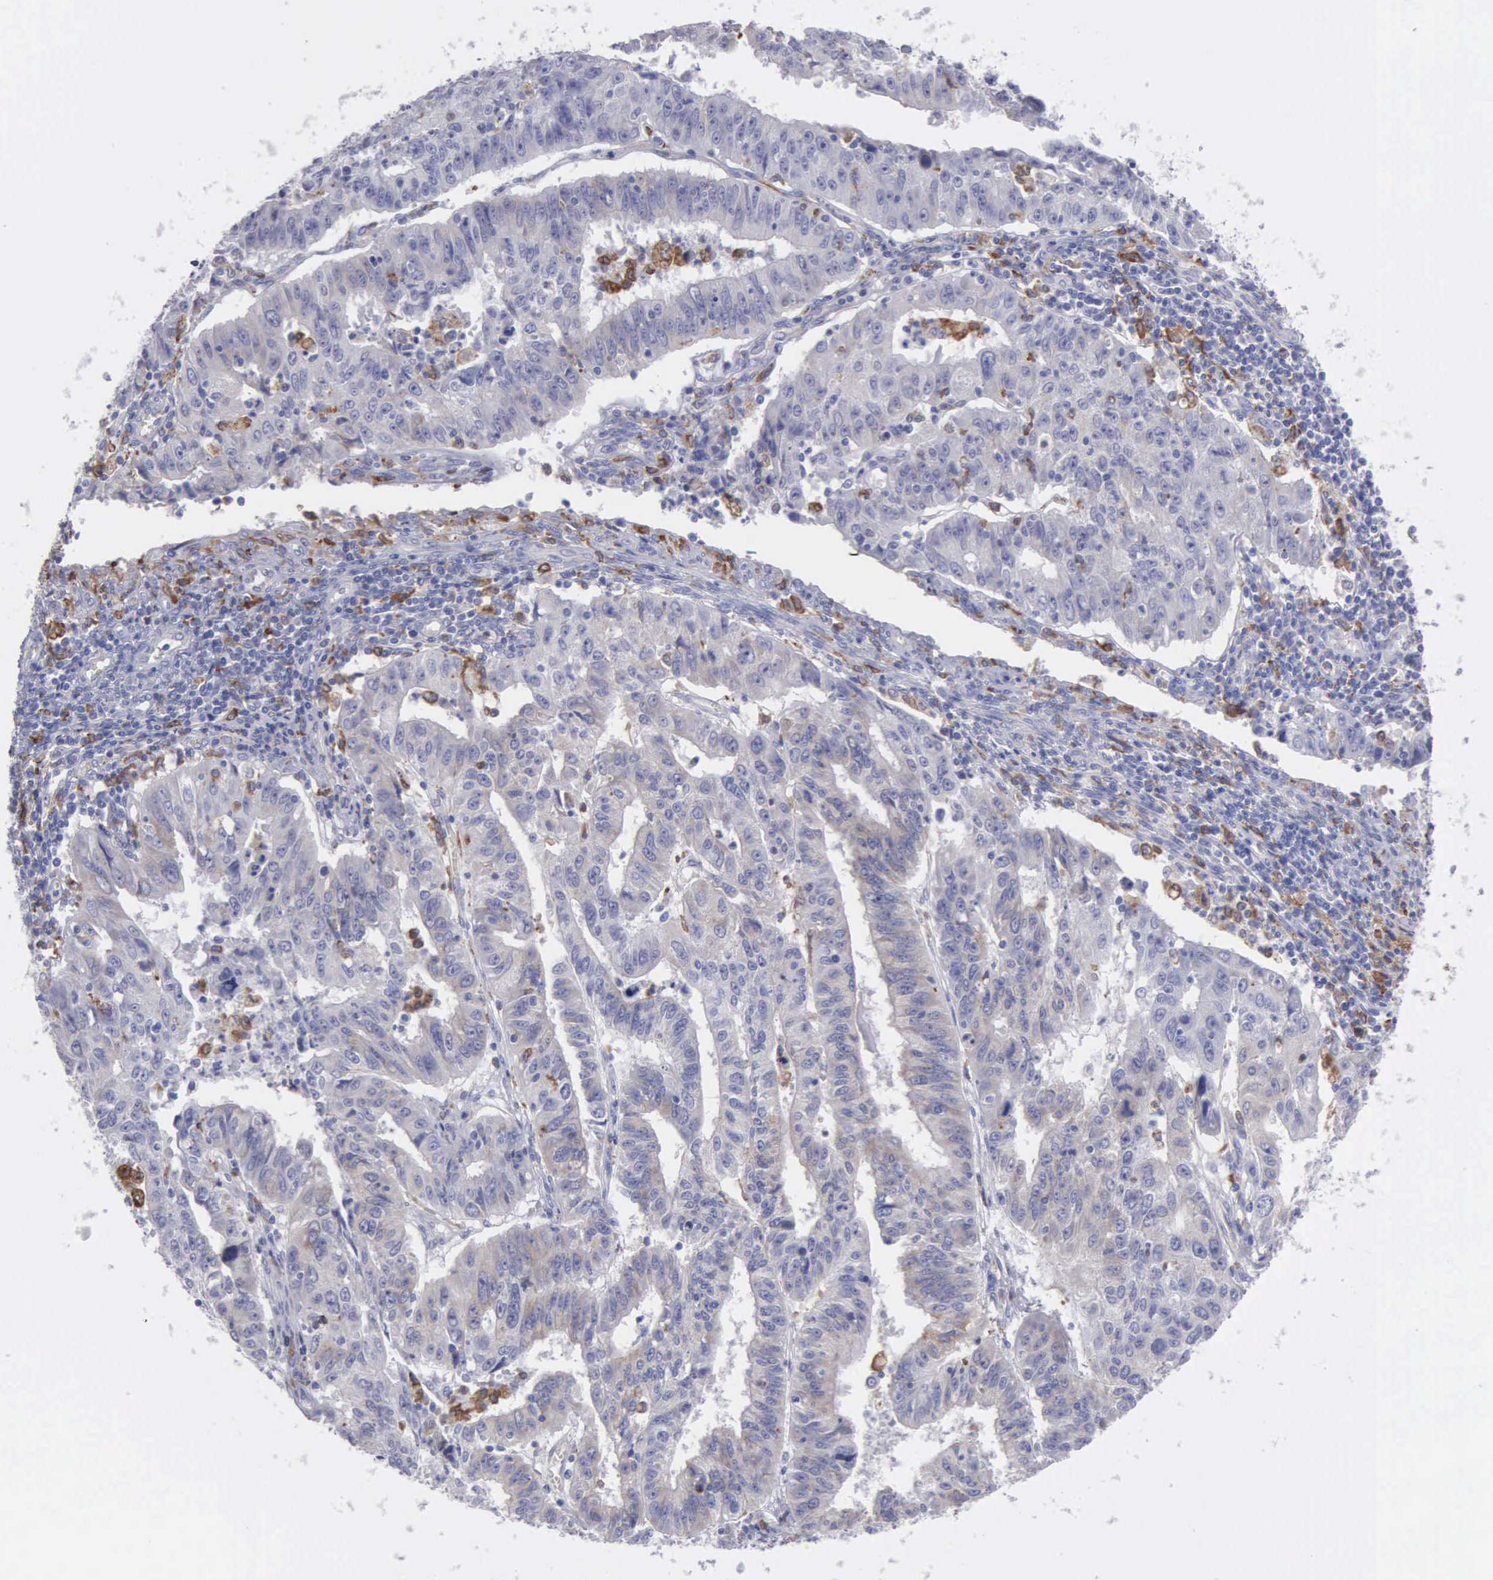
{"staining": {"intensity": "weak", "quantity": "<25%", "location": "cytoplasmic/membranous"}, "tissue": "endometrial cancer", "cell_type": "Tumor cells", "image_type": "cancer", "snomed": [{"axis": "morphology", "description": "Adenocarcinoma, NOS"}, {"axis": "topography", "description": "Endometrium"}], "caption": "DAB immunohistochemical staining of human endometrial cancer demonstrates no significant positivity in tumor cells. (DAB (3,3'-diaminobenzidine) IHC with hematoxylin counter stain).", "gene": "TYRP1", "patient": {"sex": "female", "age": 42}}